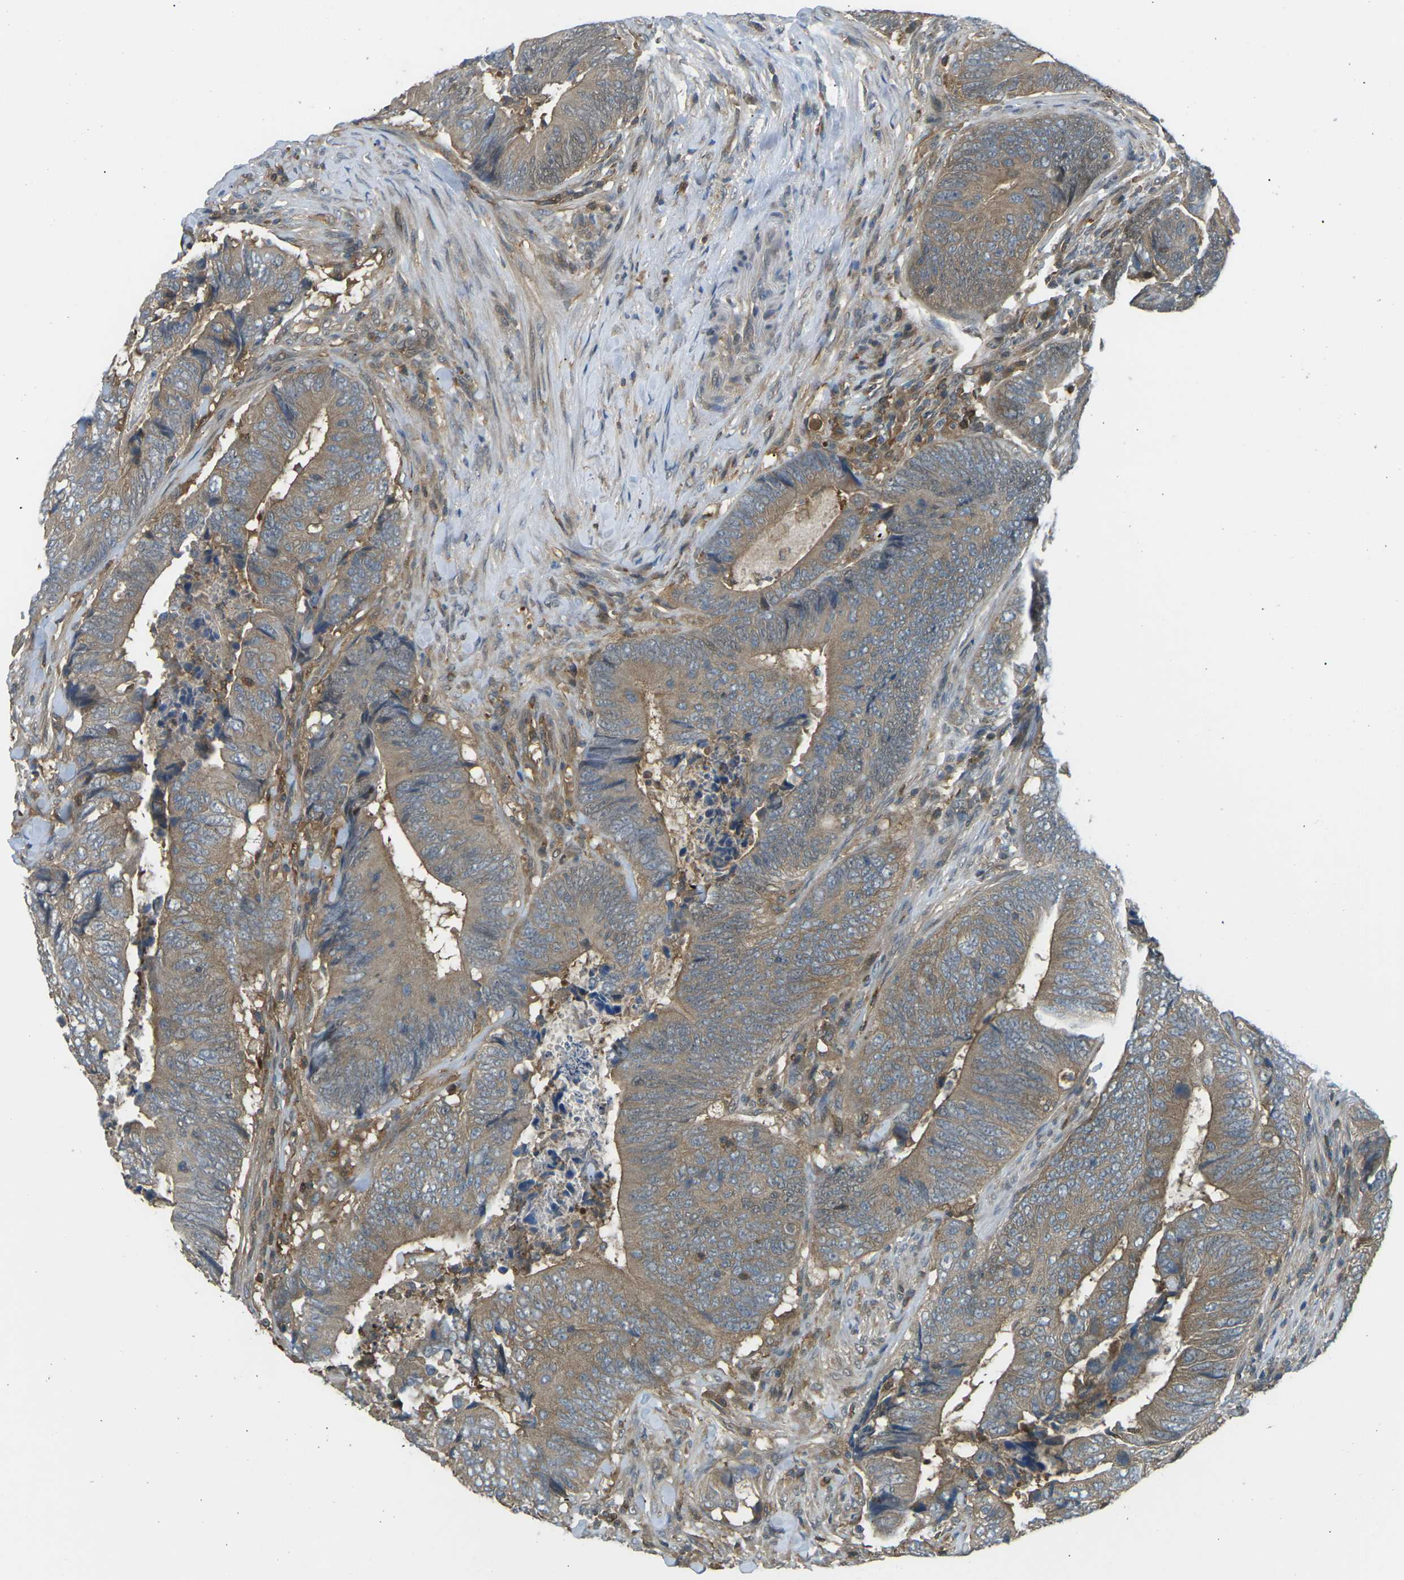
{"staining": {"intensity": "weak", "quantity": ">75%", "location": "cytoplasmic/membranous"}, "tissue": "colorectal cancer", "cell_type": "Tumor cells", "image_type": "cancer", "snomed": [{"axis": "morphology", "description": "Normal tissue, NOS"}, {"axis": "morphology", "description": "Adenocarcinoma, NOS"}, {"axis": "topography", "description": "Colon"}], "caption": "A brown stain highlights weak cytoplasmic/membranous expression of a protein in human colorectal cancer (adenocarcinoma) tumor cells.", "gene": "PIEZO2", "patient": {"sex": "male", "age": 56}}